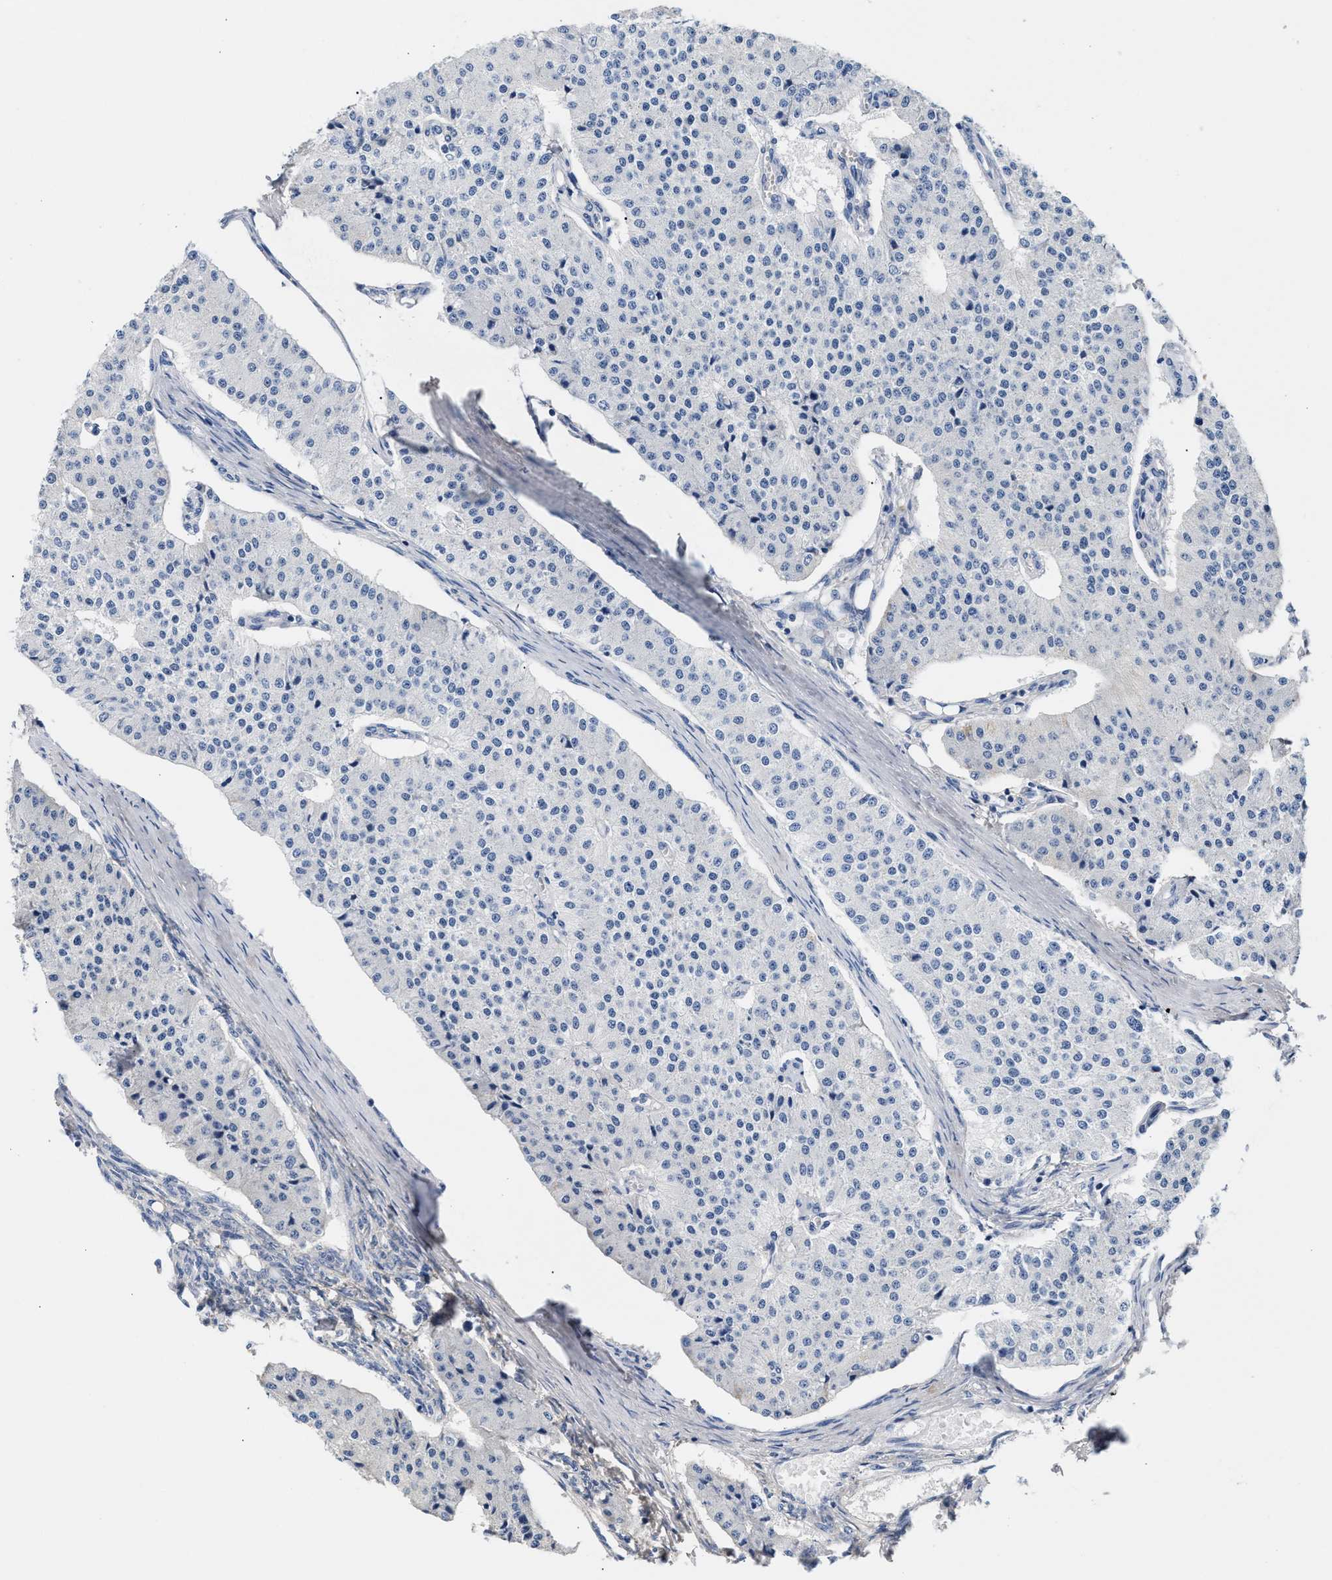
{"staining": {"intensity": "negative", "quantity": "none", "location": "none"}, "tissue": "carcinoid", "cell_type": "Tumor cells", "image_type": "cancer", "snomed": [{"axis": "morphology", "description": "Carcinoid, malignant, NOS"}, {"axis": "topography", "description": "Colon"}], "caption": "This histopathology image is of carcinoid stained with immunohistochemistry (IHC) to label a protein in brown with the nuclei are counter-stained blue. There is no positivity in tumor cells.", "gene": "ACTL7B", "patient": {"sex": "female", "age": 52}}